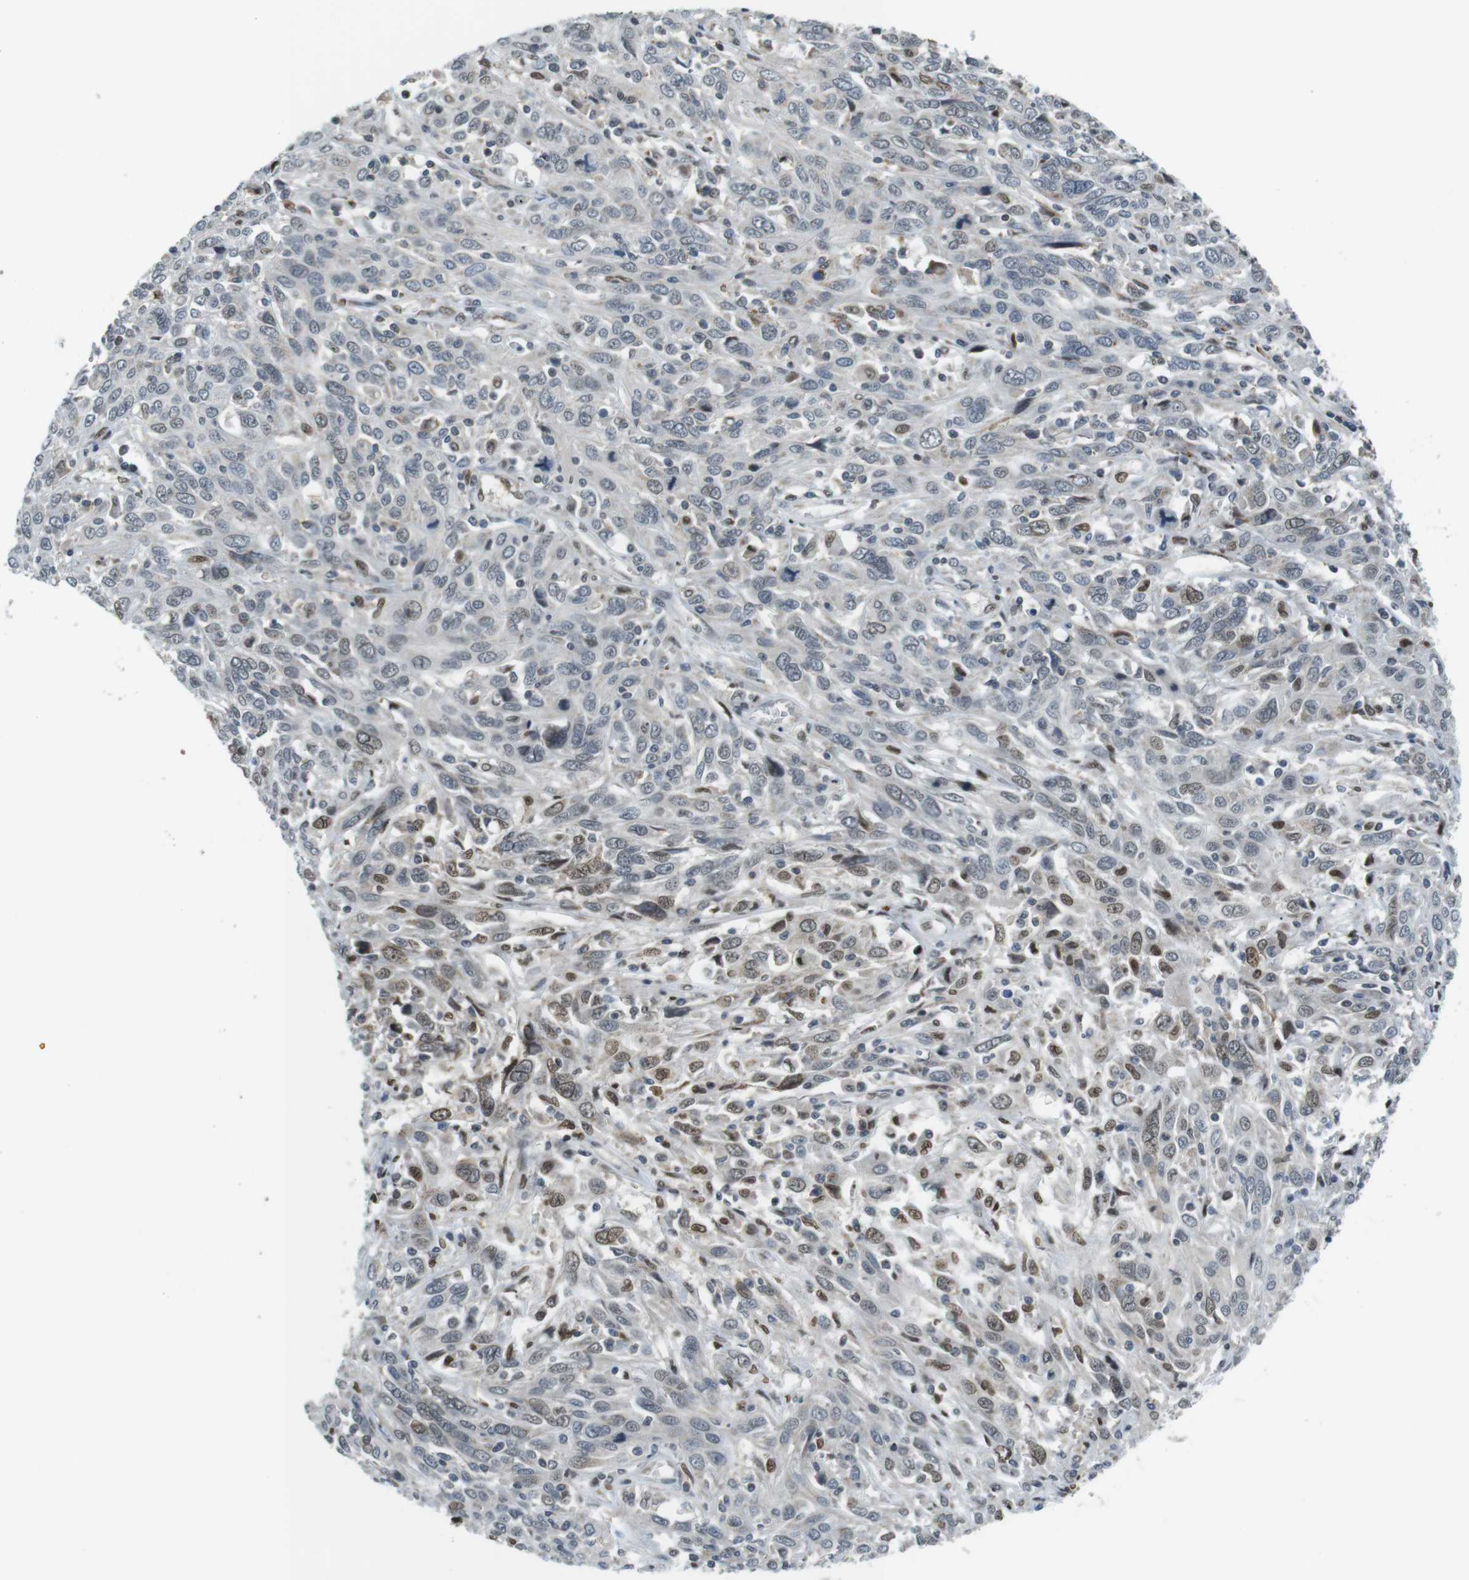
{"staining": {"intensity": "moderate", "quantity": "<25%", "location": "nuclear"}, "tissue": "cervical cancer", "cell_type": "Tumor cells", "image_type": "cancer", "snomed": [{"axis": "morphology", "description": "Squamous cell carcinoma, NOS"}, {"axis": "topography", "description": "Cervix"}], "caption": "A micrograph of human cervical cancer stained for a protein reveals moderate nuclear brown staining in tumor cells.", "gene": "USP7", "patient": {"sex": "female", "age": 46}}